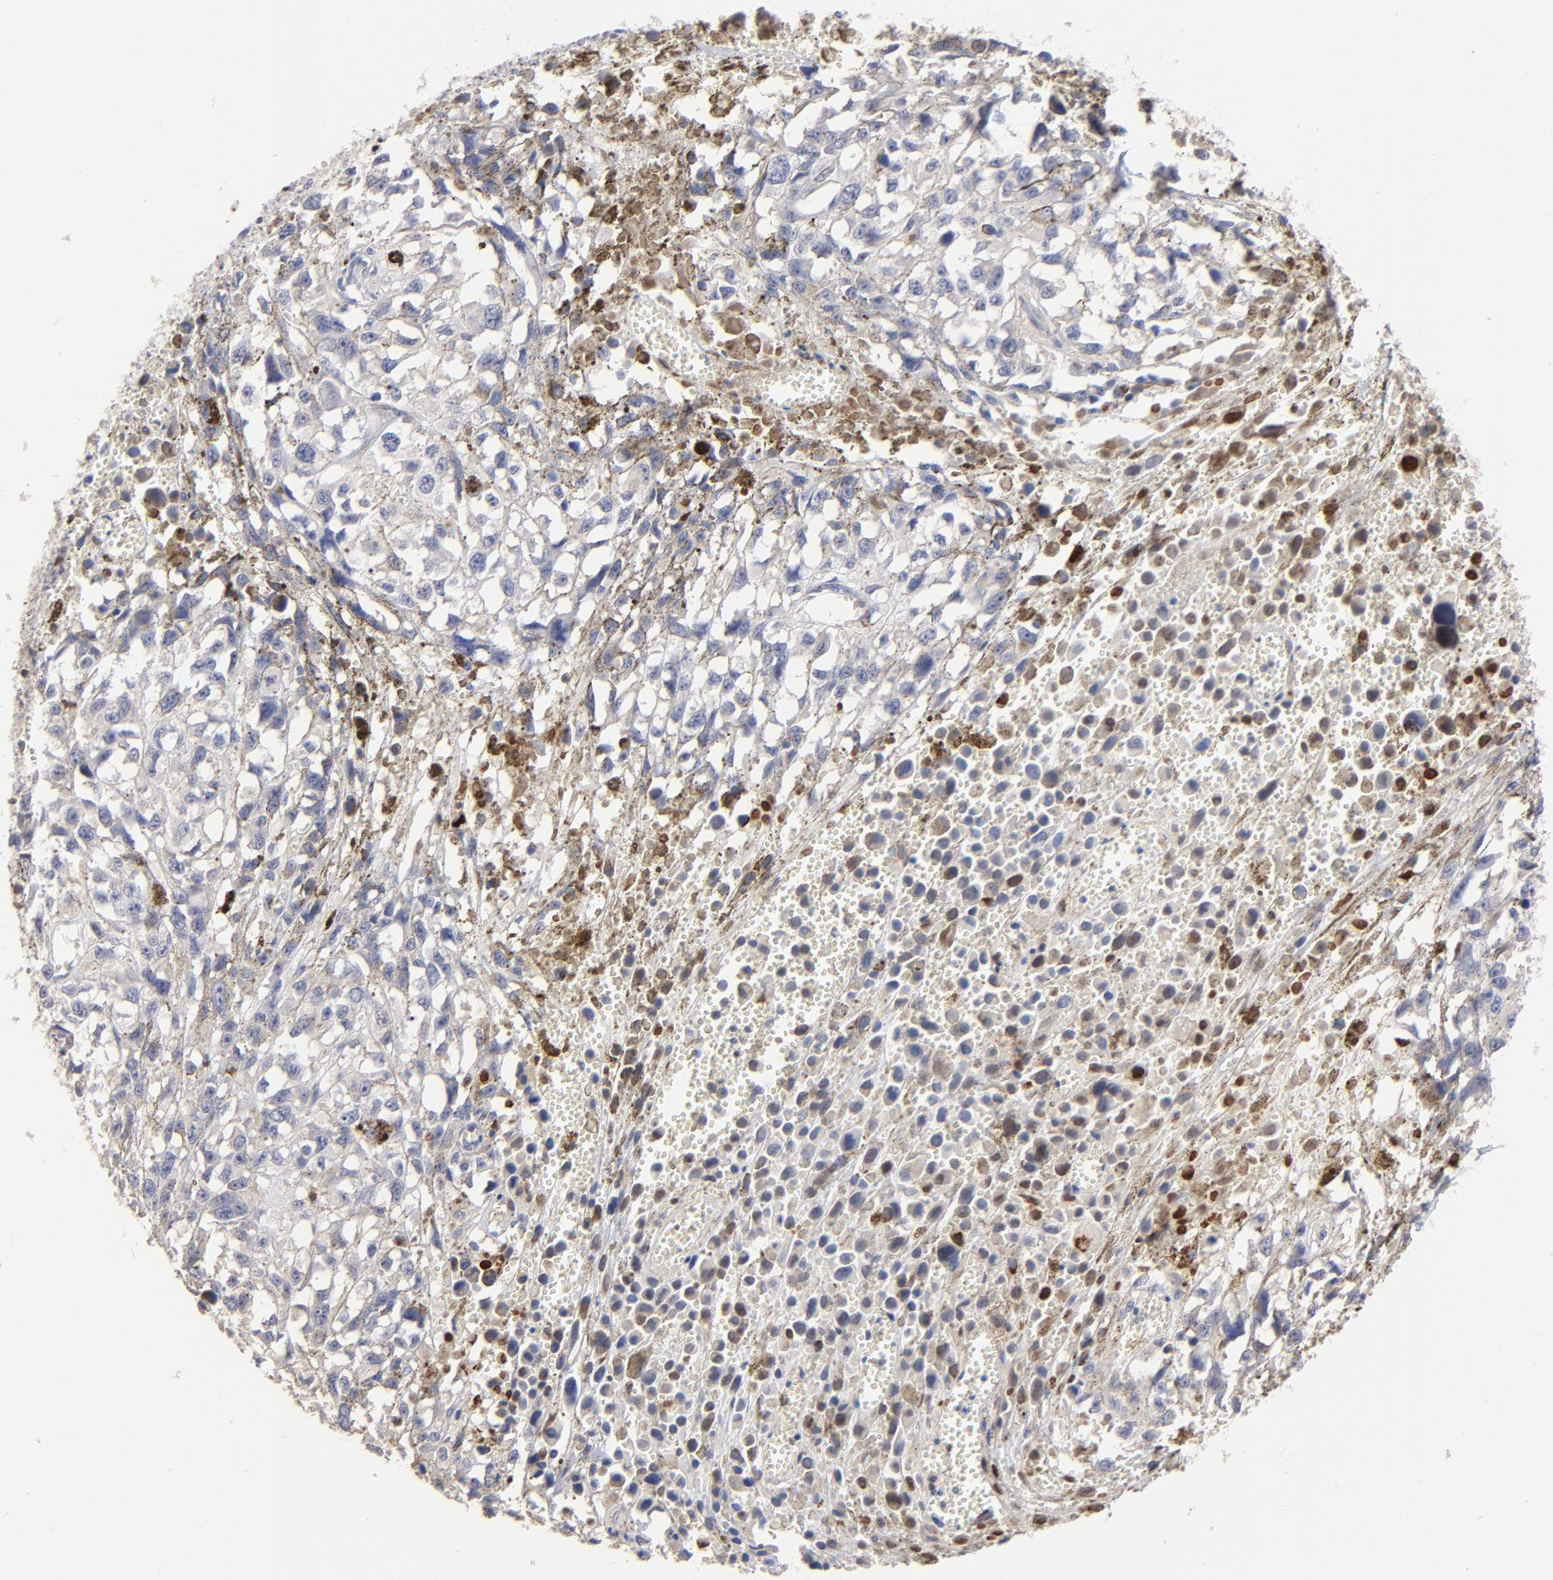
{"staining": {"intensity": "negative", "quantity": "none", "location": "none"}, "tissue": "melanoma", "cell_type": "Tumor cells", "image_type": "cancer", "snomed": [{"axis": "morphology", "description": "Malignant melanoma, Metastatic site"}, {"axis": "topography", "description": "Lymph node"}], "caption": "An immunohistochemistry photomicrograph of malignant melanoma (metastatic site) is shown. There is no staining in tumor cells of malignant melanoma (metastatic site).", "gene": "TBXT", "patient": {"sex": "male", "age": 59}}